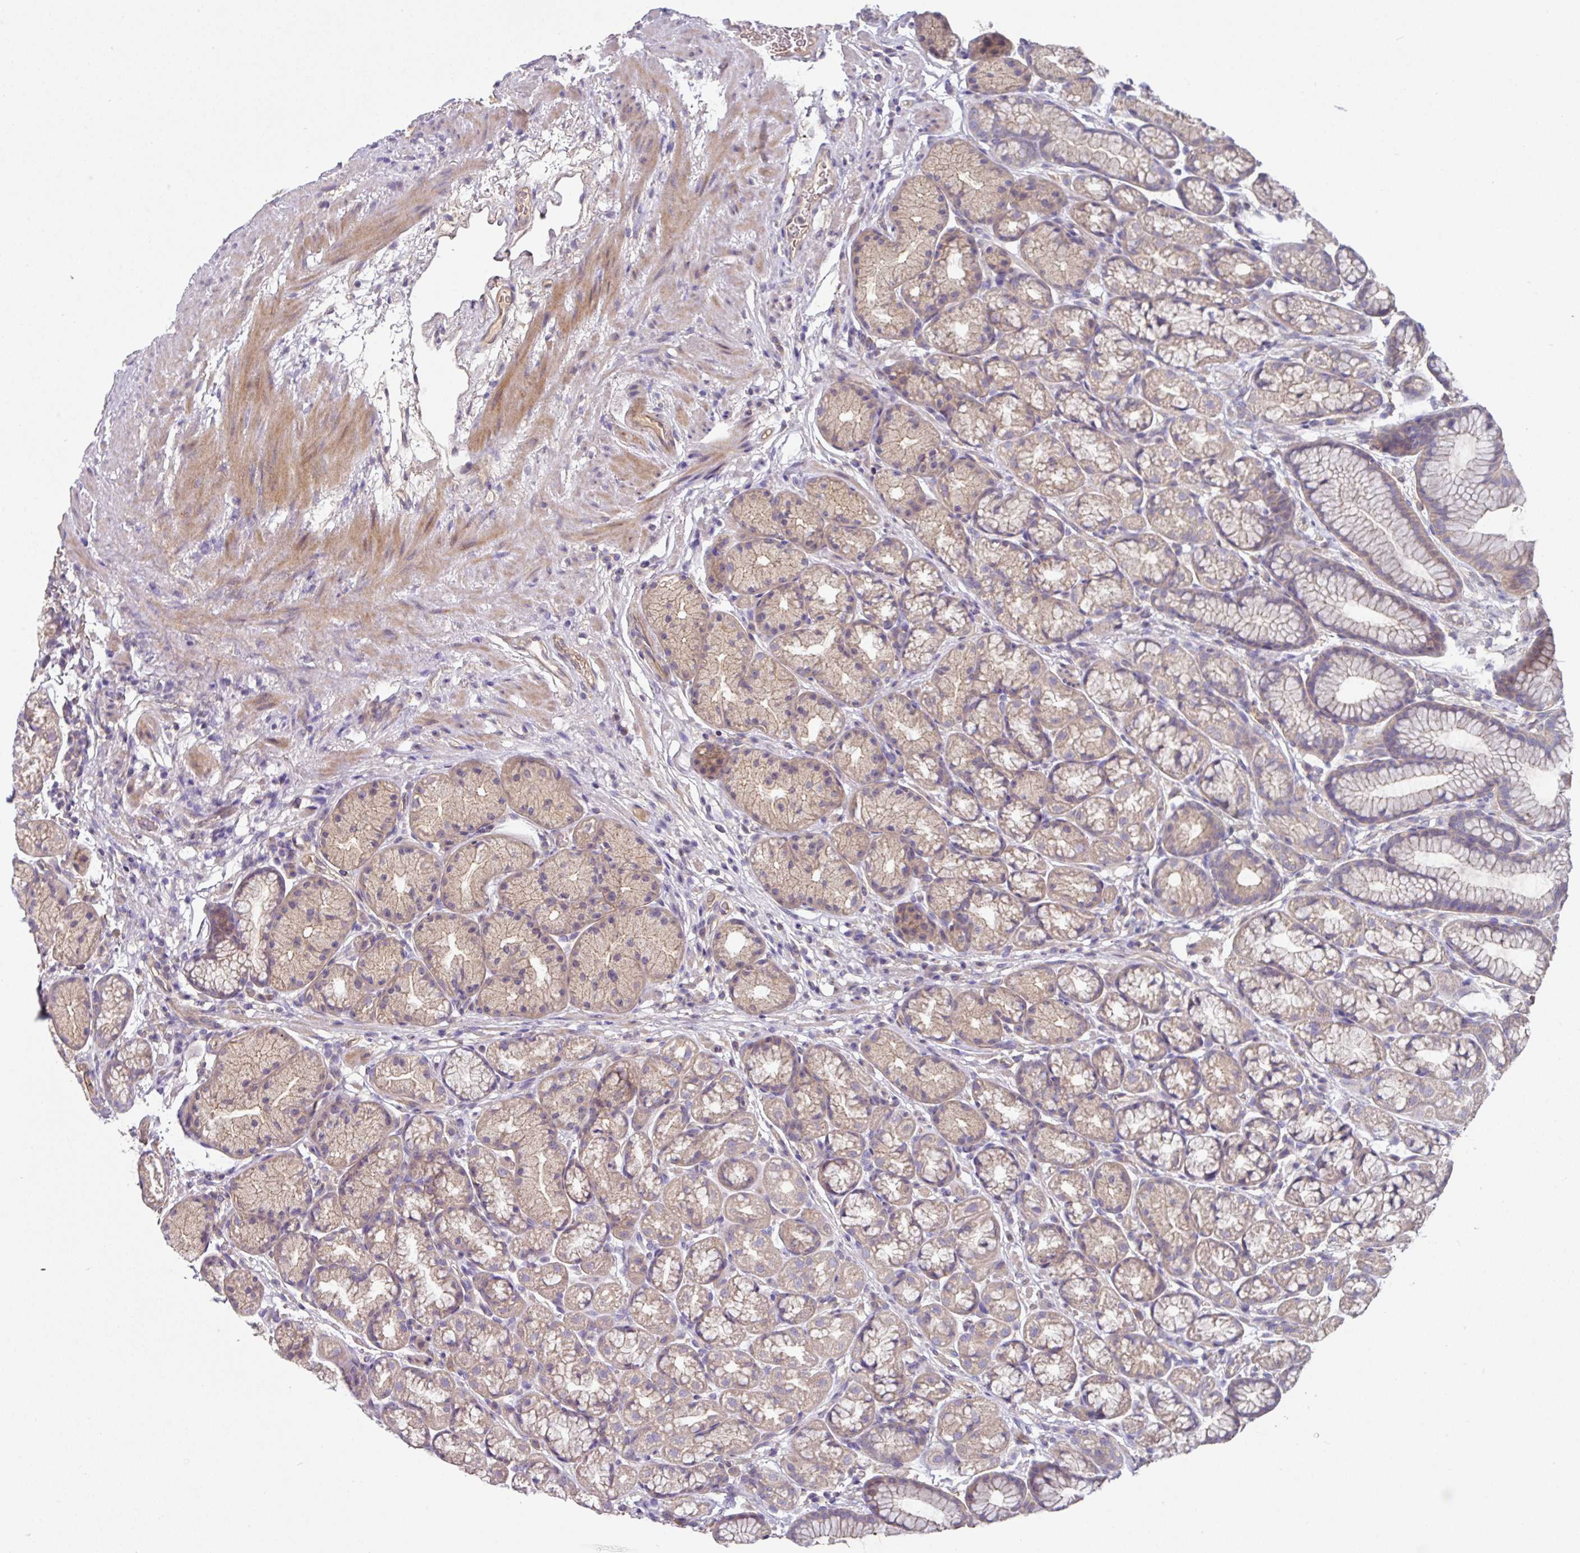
{"staining": {"intensity": "weak", "quantity": "<25%", "location": "cytoplasmic/membranous"}, "tissue": "stomach", "cell_type": "Glandular cells", "image_type": "normal", "snomed": [{"axis": "morphology", "description": "Normal tissue, NOS"}, {"axis": "topography", "description": "Stomach, lower"}], "caption": "IHC micrograph of normal stomach: human stomach stained with DAB displays no significant protein expression in glandular cells.", "gene": "C4orf48", "patient": {"sex": "male", "age": 67}}